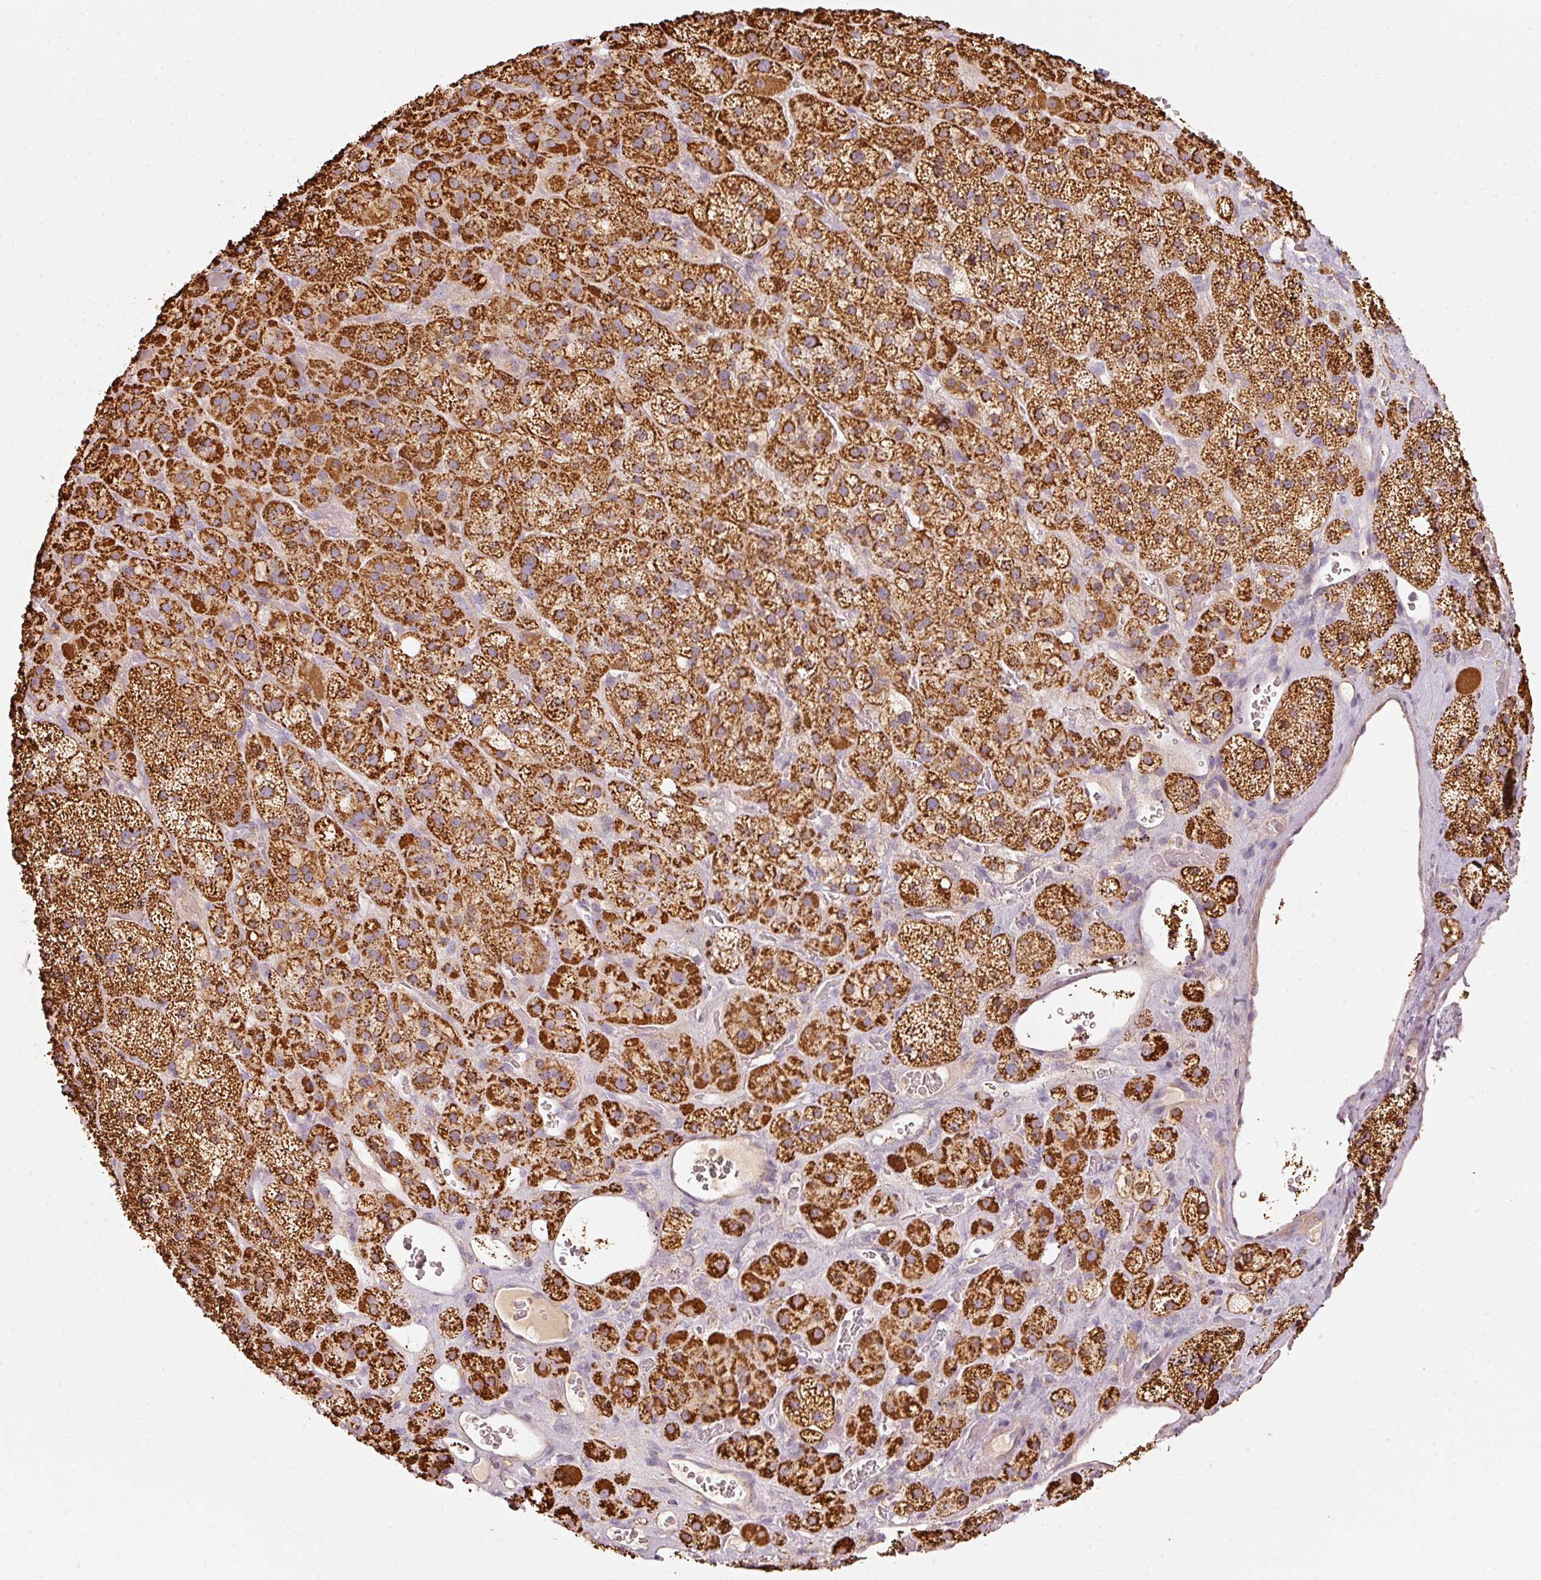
{"staining": {"intensity": "strong", "quantity": ">75%", "location": "cytoplasmic/membranous"}, "tissue": "adrenal gland", "cell_type": "Glandular cells", "image_type": "normal", "snomed": [{"axis": "morphology", "description": "Normal tissue, NOS"}, {"axis": "topography", "description": "Adrenal gland"}], "caption": "Immunohistochemical staining of unremarkable human adrenal gland reveals high levels of strong cytoplasmic/membranous positivity in approximately >75% of glandular cells. The staining is performed using DAB brown chromogen to label protein expression. The nuclei are counter-stained blue using hematoxylin.", "gene": "C17orf98", "patient": {"sex": "male", "age": 57}}